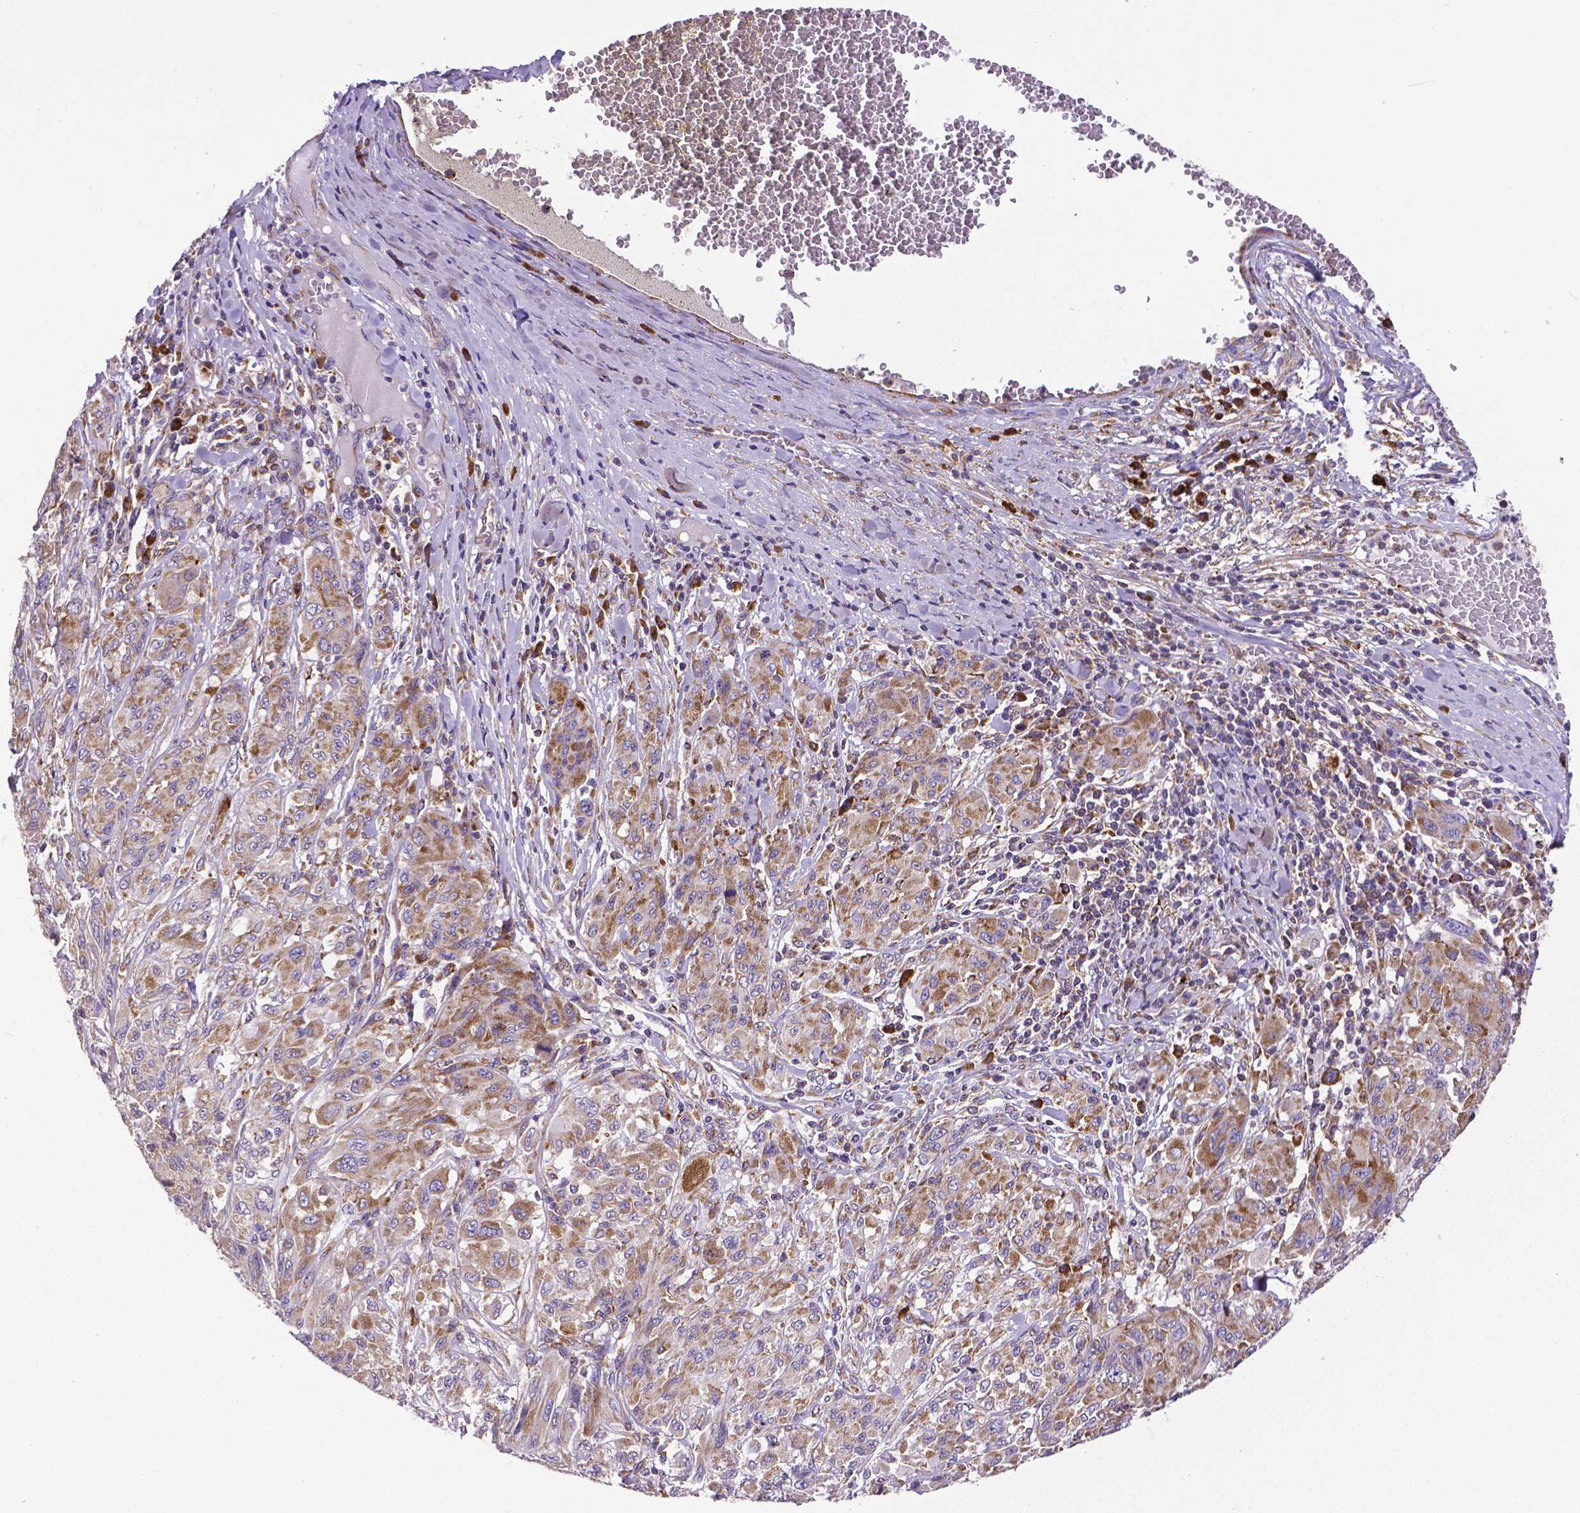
{"staining": {"intensity": "moderate", "quantity": ">75%", "location": "cytoplasmic/membranous"}, "tissue": "melanoma", "cell_type": "Tumor cells", "image_type": "cancer", "snomed": [{"axis": "morphology", "description": "Malignant melanoma, NOS"}, {"axis": "topography", "description": "Skin"}], "caption": "Immunohistochemistry histopathology image of neoplastic tissue: human melanoma stained using IHC exhibits medium levels of moderate protein expression localized specifically in the cytoplasmic/membranous of tumor cells, appearing as a cytoplasmic/membranous brown color.", "gene": "MTDH", "patient": {"sex": "female", "age": 91}}